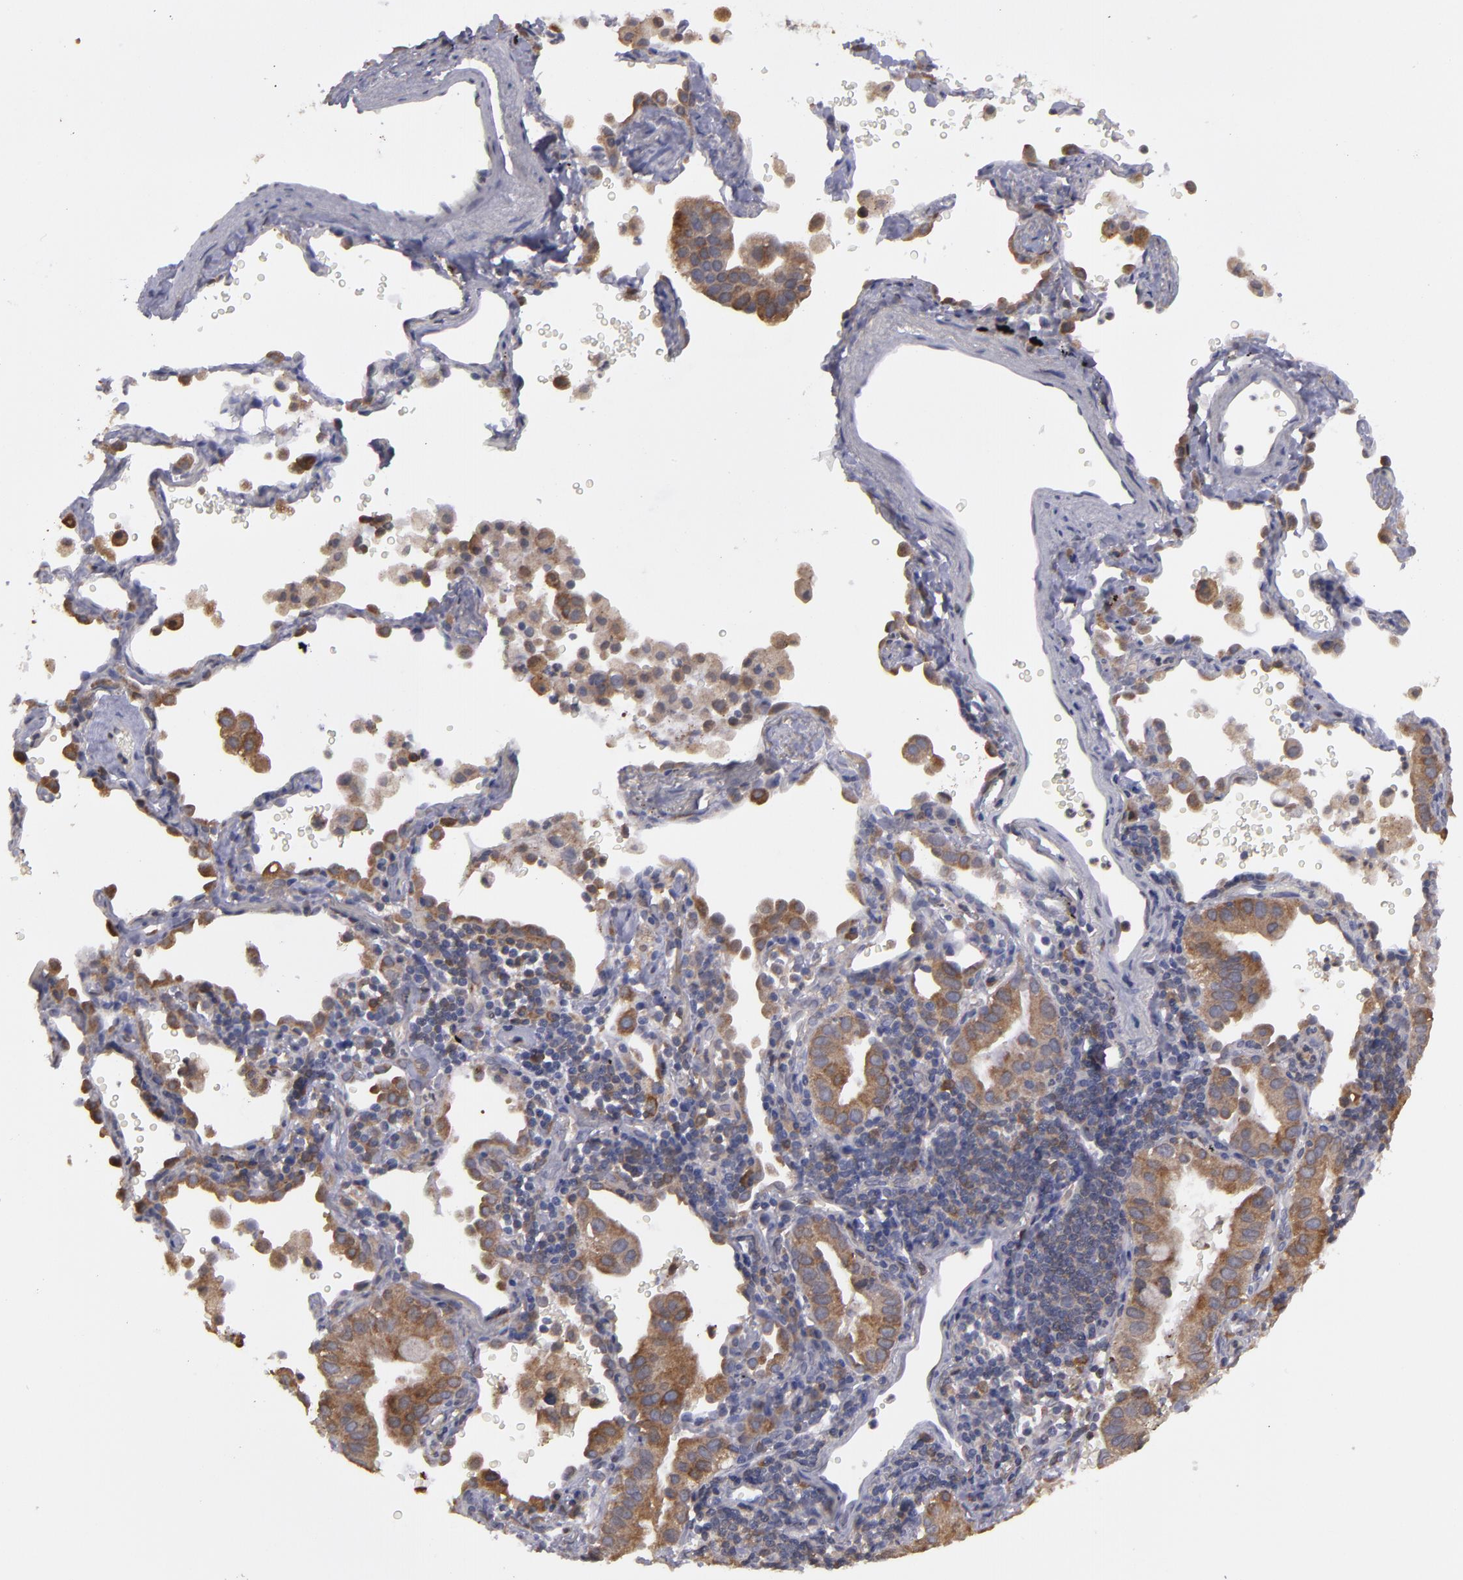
{"staining": {"intensity": "moderate", "quantity": ">75%", "location": "cytoplasmic/membranous"}, "tissue": "lung cancer", "cell_type": "Tumor cells", "image_type": "cancer", "snomed": [{"axis": "morphology", "description": "Adenocarcinoma, NOS"}, {"axis": "topography", "description": "Lung"}], "caption": "Adenocarcinoma (lung) stained with DAB immunohistochemistry displays medium levels of moderate cytoplasmic/membranous expression in approximately >75% of tumor cells. Using DAB (3,3'-diaminobenzidine) (brown) and hematoxylin (blue) stains, captured at high magnification using brightfield microscopy.", "gene": "MTHFD1", "patient": {"sex": "female", "age": 50}}